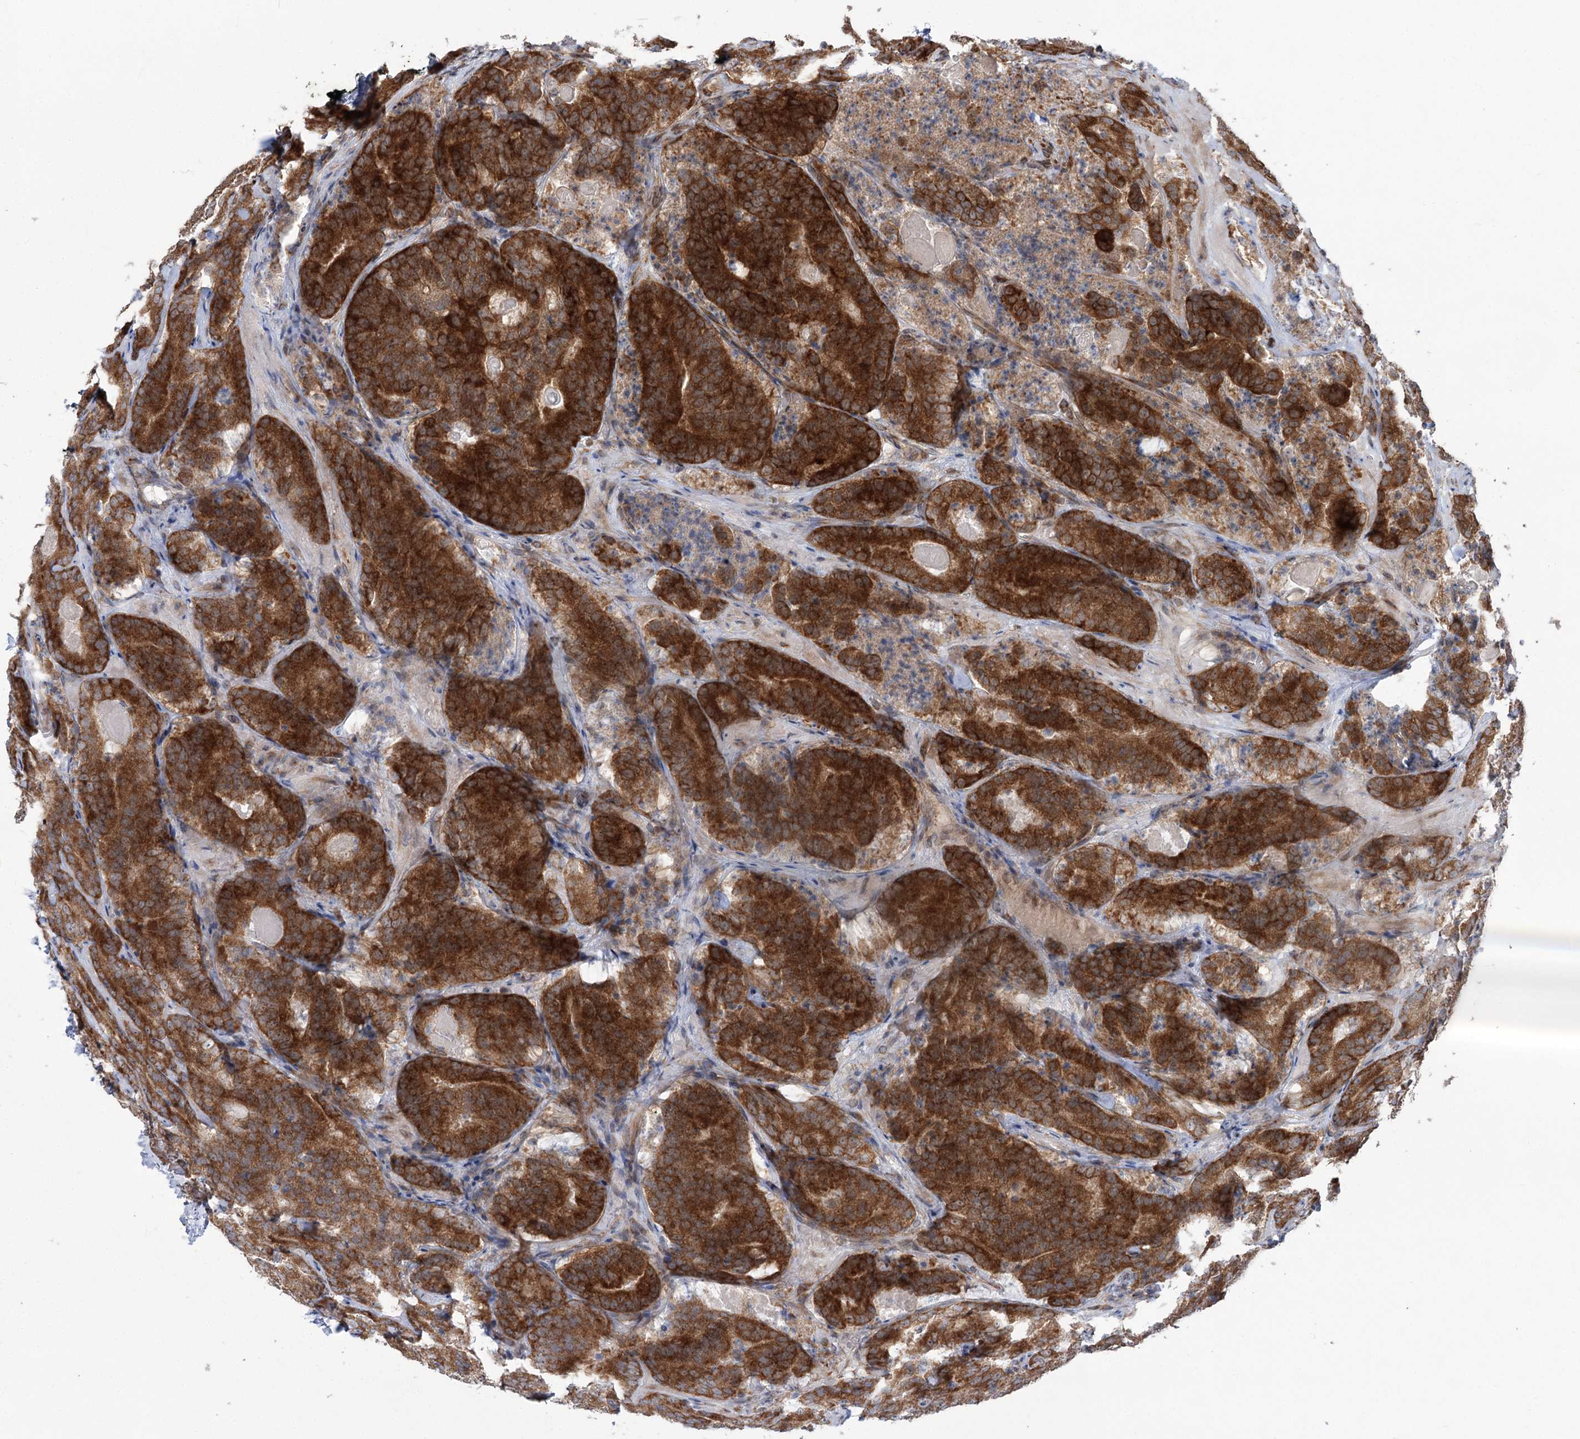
{"staining": {"intensity": "strong", "quantity": ">75%", "location": "cytoplasmic/membranous"}, "tissue": "prostate cancer", "cell_type": "Tumor cells", "image_type": "cancer", "snomed": [{"axis": "morphology", "description": "Adenocarcinoma, High grade"}, {"axis": "topography", "description": "Prostate"}], "caption": "A brown stain highlights strong cytoplasmic/membranous expression of a protein in prostate cancer (adenocarcinoma (high-grade)) tumor cells.", "gene": "VWA2", "patient": {"sex": "male", "age": 57}}